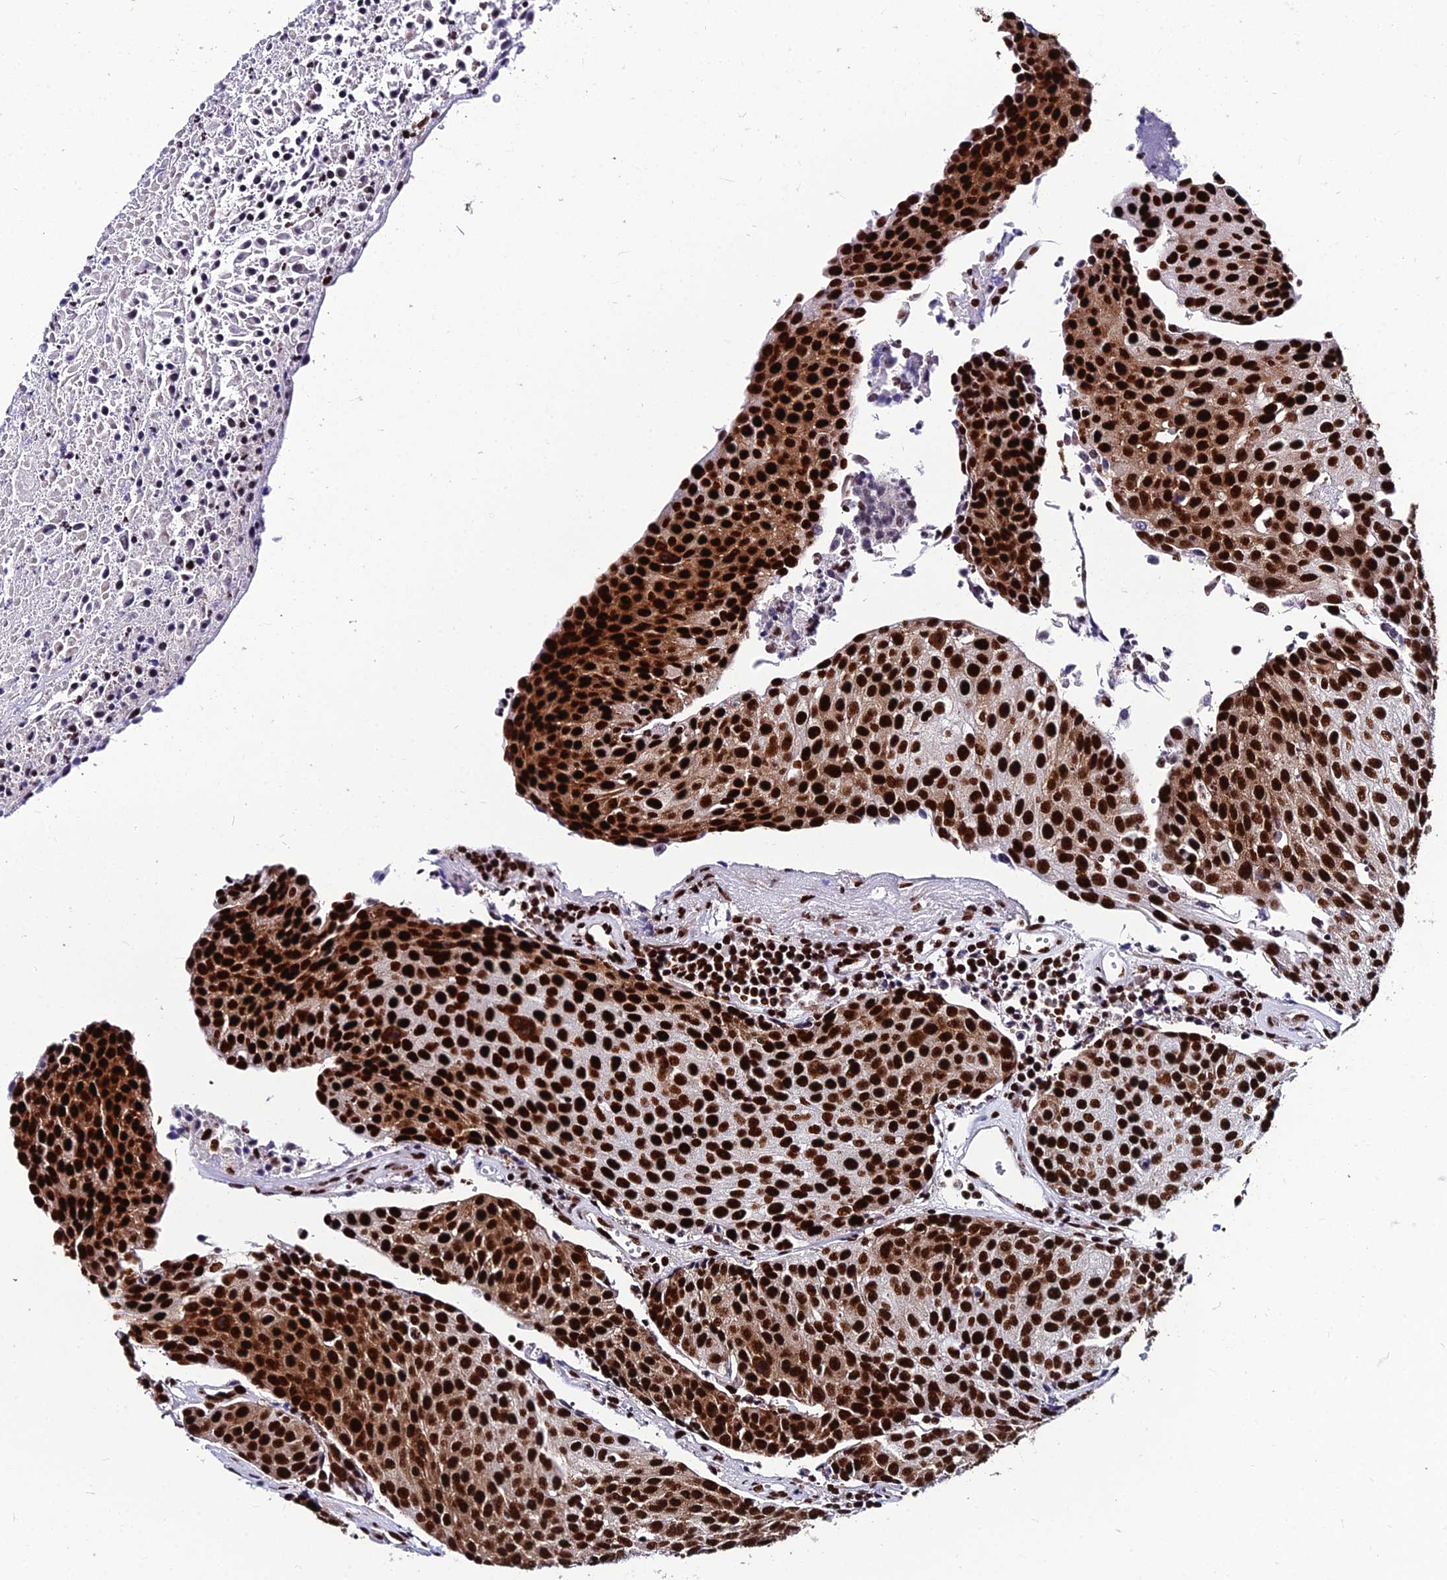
{"staining": {"intensity": "strong", "quantity": ">75%", "location": "nuclear"}, "tissue": "urothelial cancer", "cell_type": "Tumor cells", "image_type": "cancer", "snomed": [{"axis": "morphology", "description": "Urothelial carcinoma, High grade"}, {"axis": "topography", "description": "Urinary bladder"}], "caption": "Urothelial carcinoma (high-grade) stained for a protein exhibits strong nuclear positivity in tumor cells.", "gene": "HNRNPH1", "patient": {"sex": "female", "age": 85}}